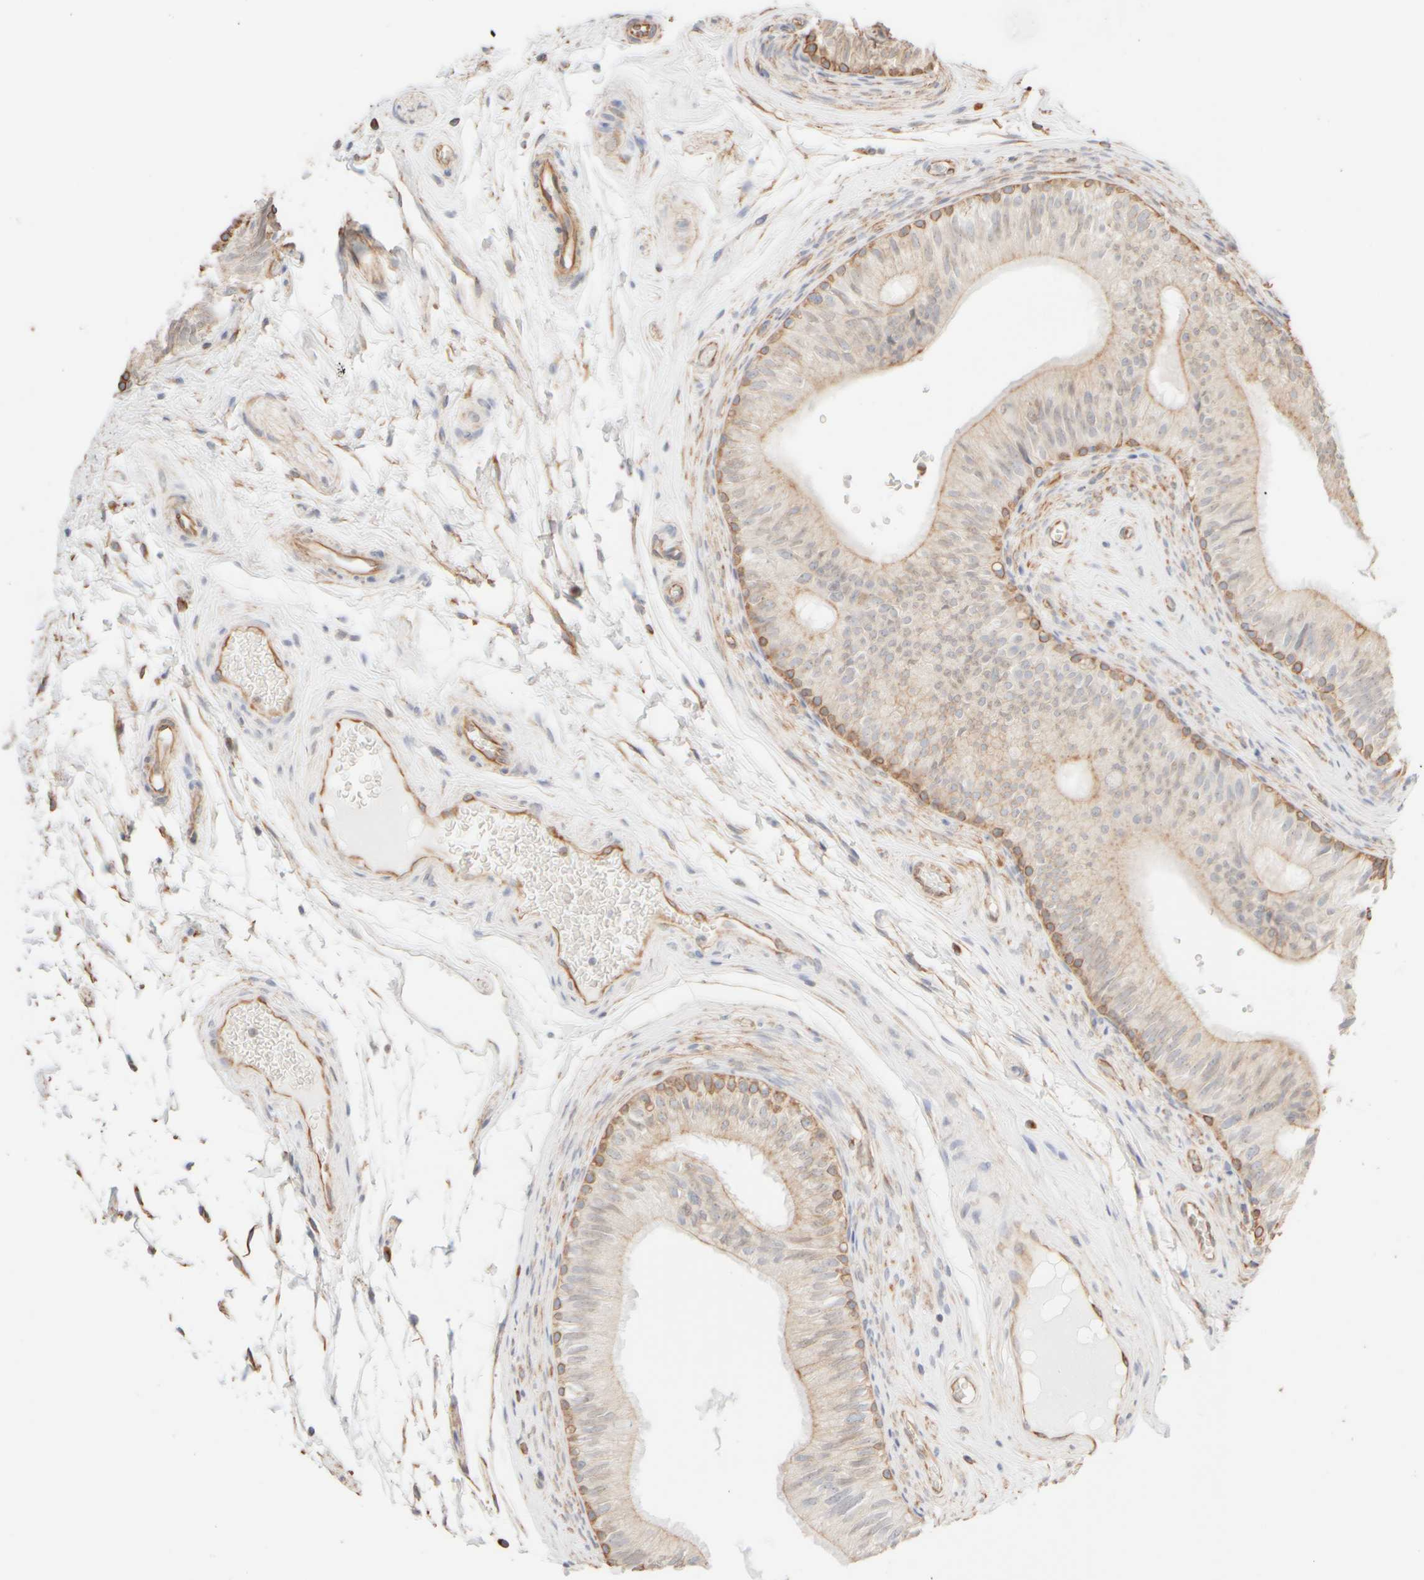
{"staining": {"intensity": "moderate", "quantity": "<25%", "location": "cytoplasmic/membranous"}, "tissue": "epididymis", "cell_type": "Glandular cells", "image_type": "normal", "snomed": [{"axis": "morphology", "description": "Normal tissue, NOS"}, {"axis": "topography", "description": "Epididymis"}], "caption": "DAB (3,3'-diaminobenzidine) immunohistochemical staining of benign epididymis demonstrates moderate cytoplasmic/membranous protein expression in approximately <25% of glandular cells. The protein is shown in brown color, while the nuclei are stained blue.", "gene": "KRT15", "patient": {"sex": "male", "age": 36}}